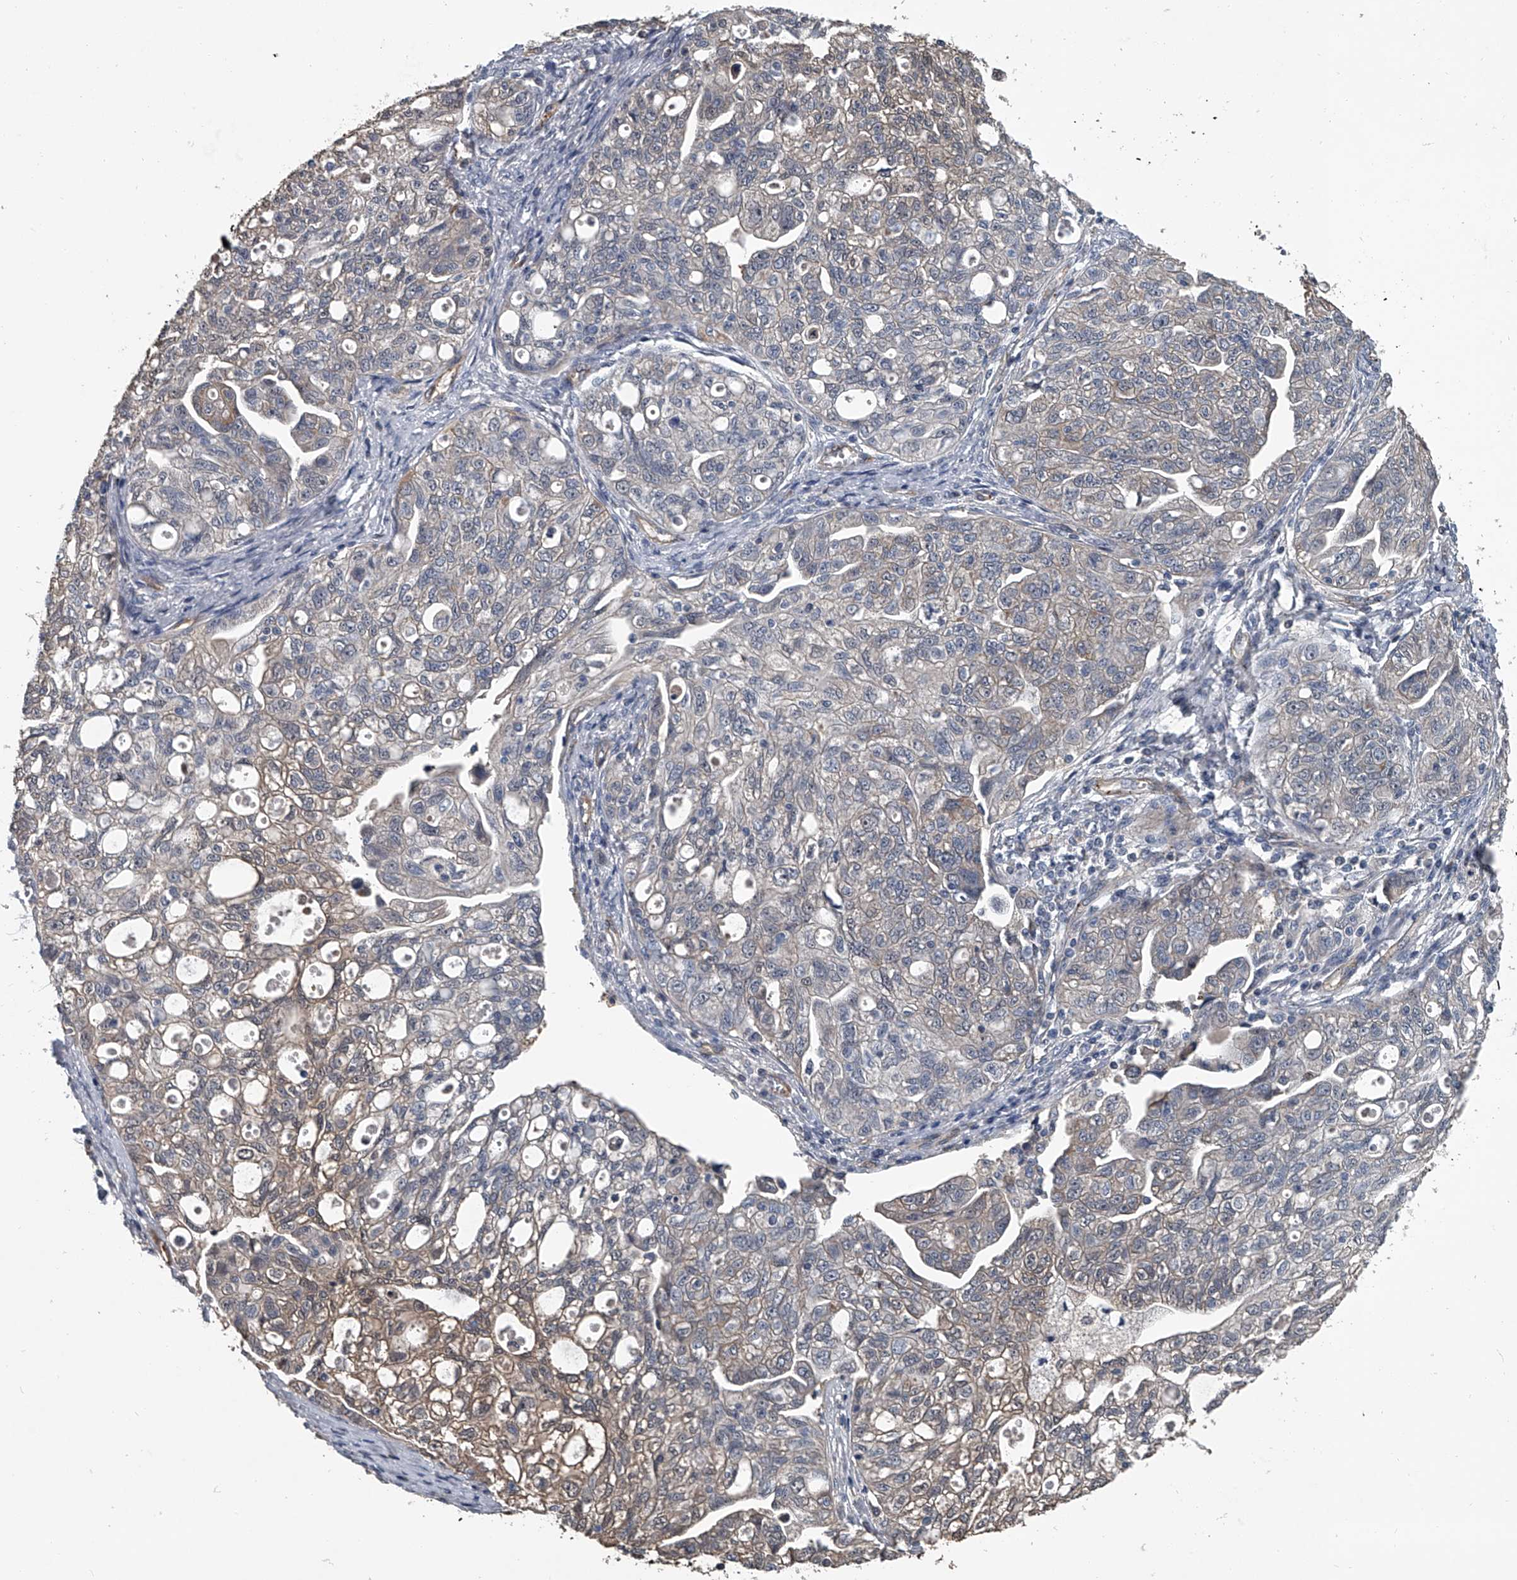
{"staining": {"intensity": "negative", "quantity": "none", "location": "none"}, "tissue": "ovarian cancer", "cell_type": "Tumor cells", "image_type": "cancer", "snomed": [{"axis": "morphology", "description": "Carcinoma, NOS"}, {"axis": "morphology", "description": "Cystadenocarcinoma, serous, NOS"}, {"axis": "topography", "description": "Ovary"}], "caption": "High magnification brightfield microscopy of carcinoma (ovarian) stained with DAB (brown) and counterstained with hematoxylin (blue): tumor cells show no significant expression. The staining is performed using DAB (3,3'-diaminobenzidine) brown chromogen with nuclei counter-stained in using hematoxylin.", "gene": "LDLRAD2", "patient": {"sex": "female", "age": 69}}